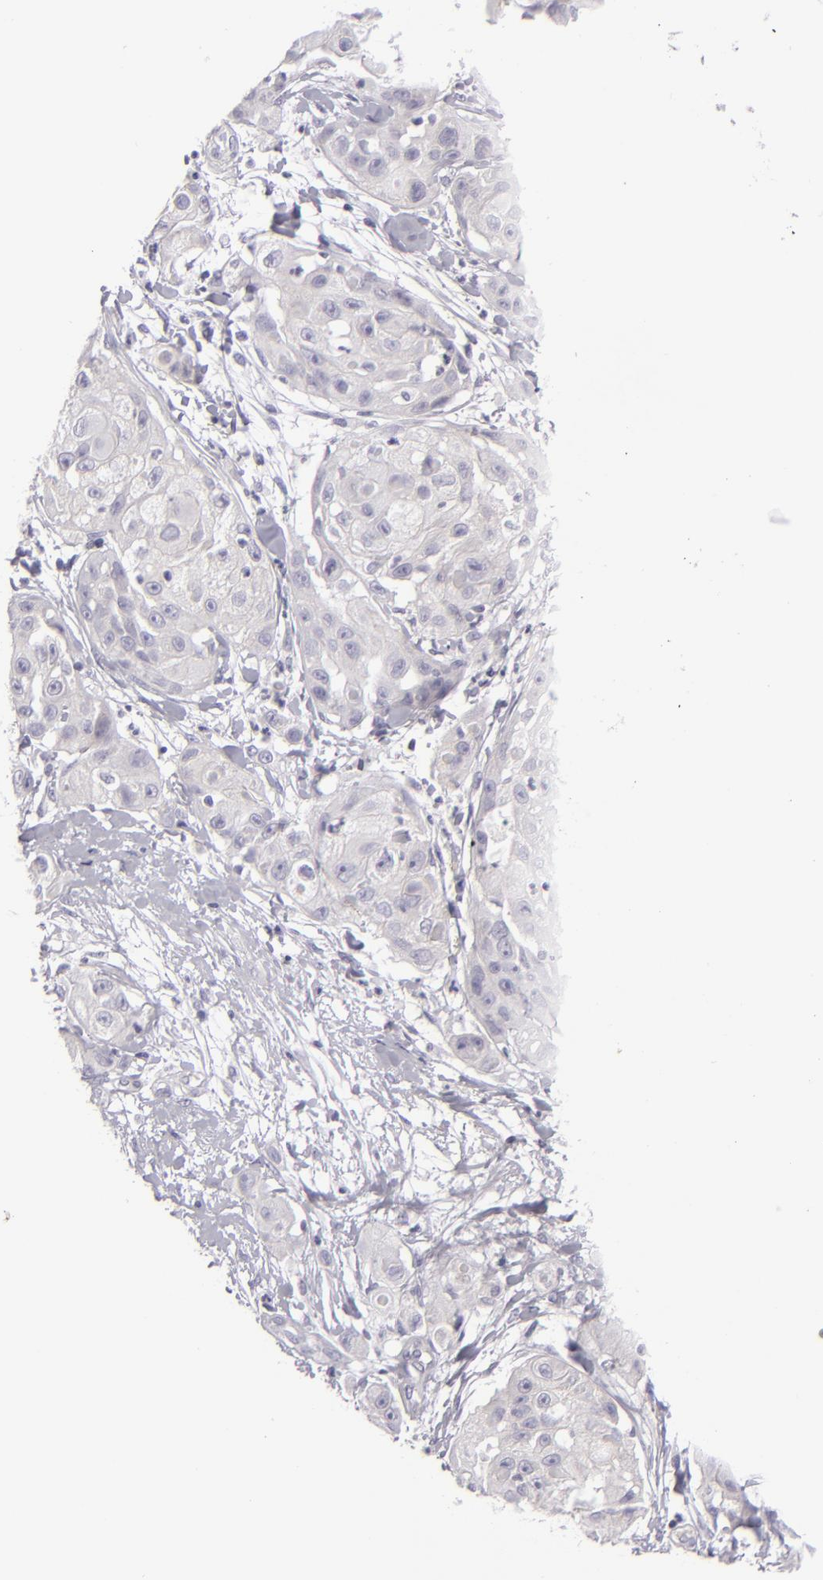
{"staining": {"intensity": "weak", "quantity": "25%-75%", "location": "cytoplasmic/membranous"}, "tissue": "skin cancer", "cell_type": "Tumor cells", "image_type": "cancer", "snomed": [{"axis": "morphology", "description": "Squamous cell carcinoma, NOS"}, {"axis": "topography", "description": "Skin"}], "caption": "A histopathology image showing weak cytoplasmic/membranous positivity in about 25%-75% of tumor cells in squamous cell carcinoma (skin), as visualized by brown immunohistochemical staining.", "gene": "DLG4", "patient": {"sex": "female", "age": 57}}